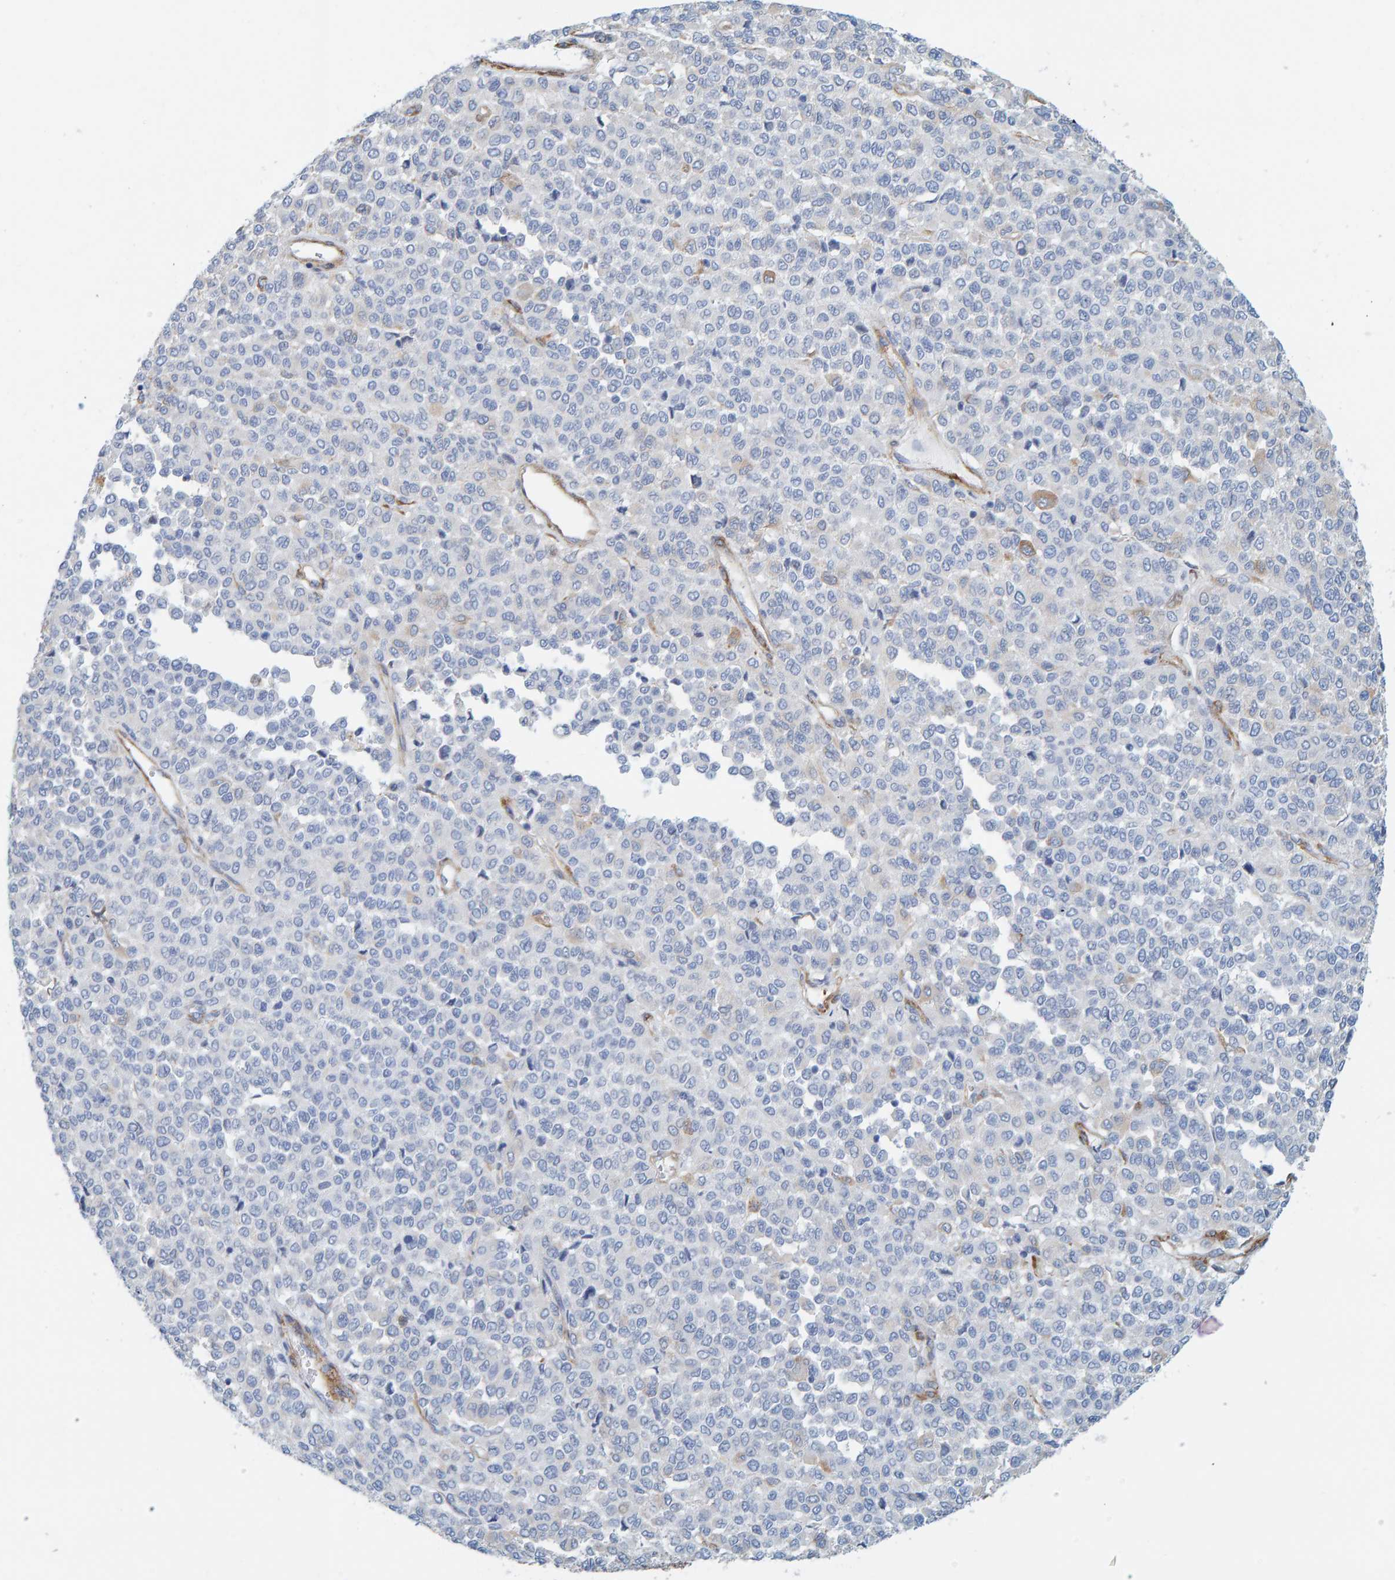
{"staining": {"intensity": "negative", "quantity": "none", "location": "none"}, "tissue": "melanoma", "cell_type": "Tumor cells", "image_type": "cancer", "snomed": [{"axis": "morphology", "description": "Malignant melanoma, Metastatic site"}, {"axis": "topography", "description": "Pancreas"}], "caption": "The micrograph demonstrates no staining of tumor cells in melanoma.", "gene": "MAP1B", "patient": {"sex": "female", "age": 30}}